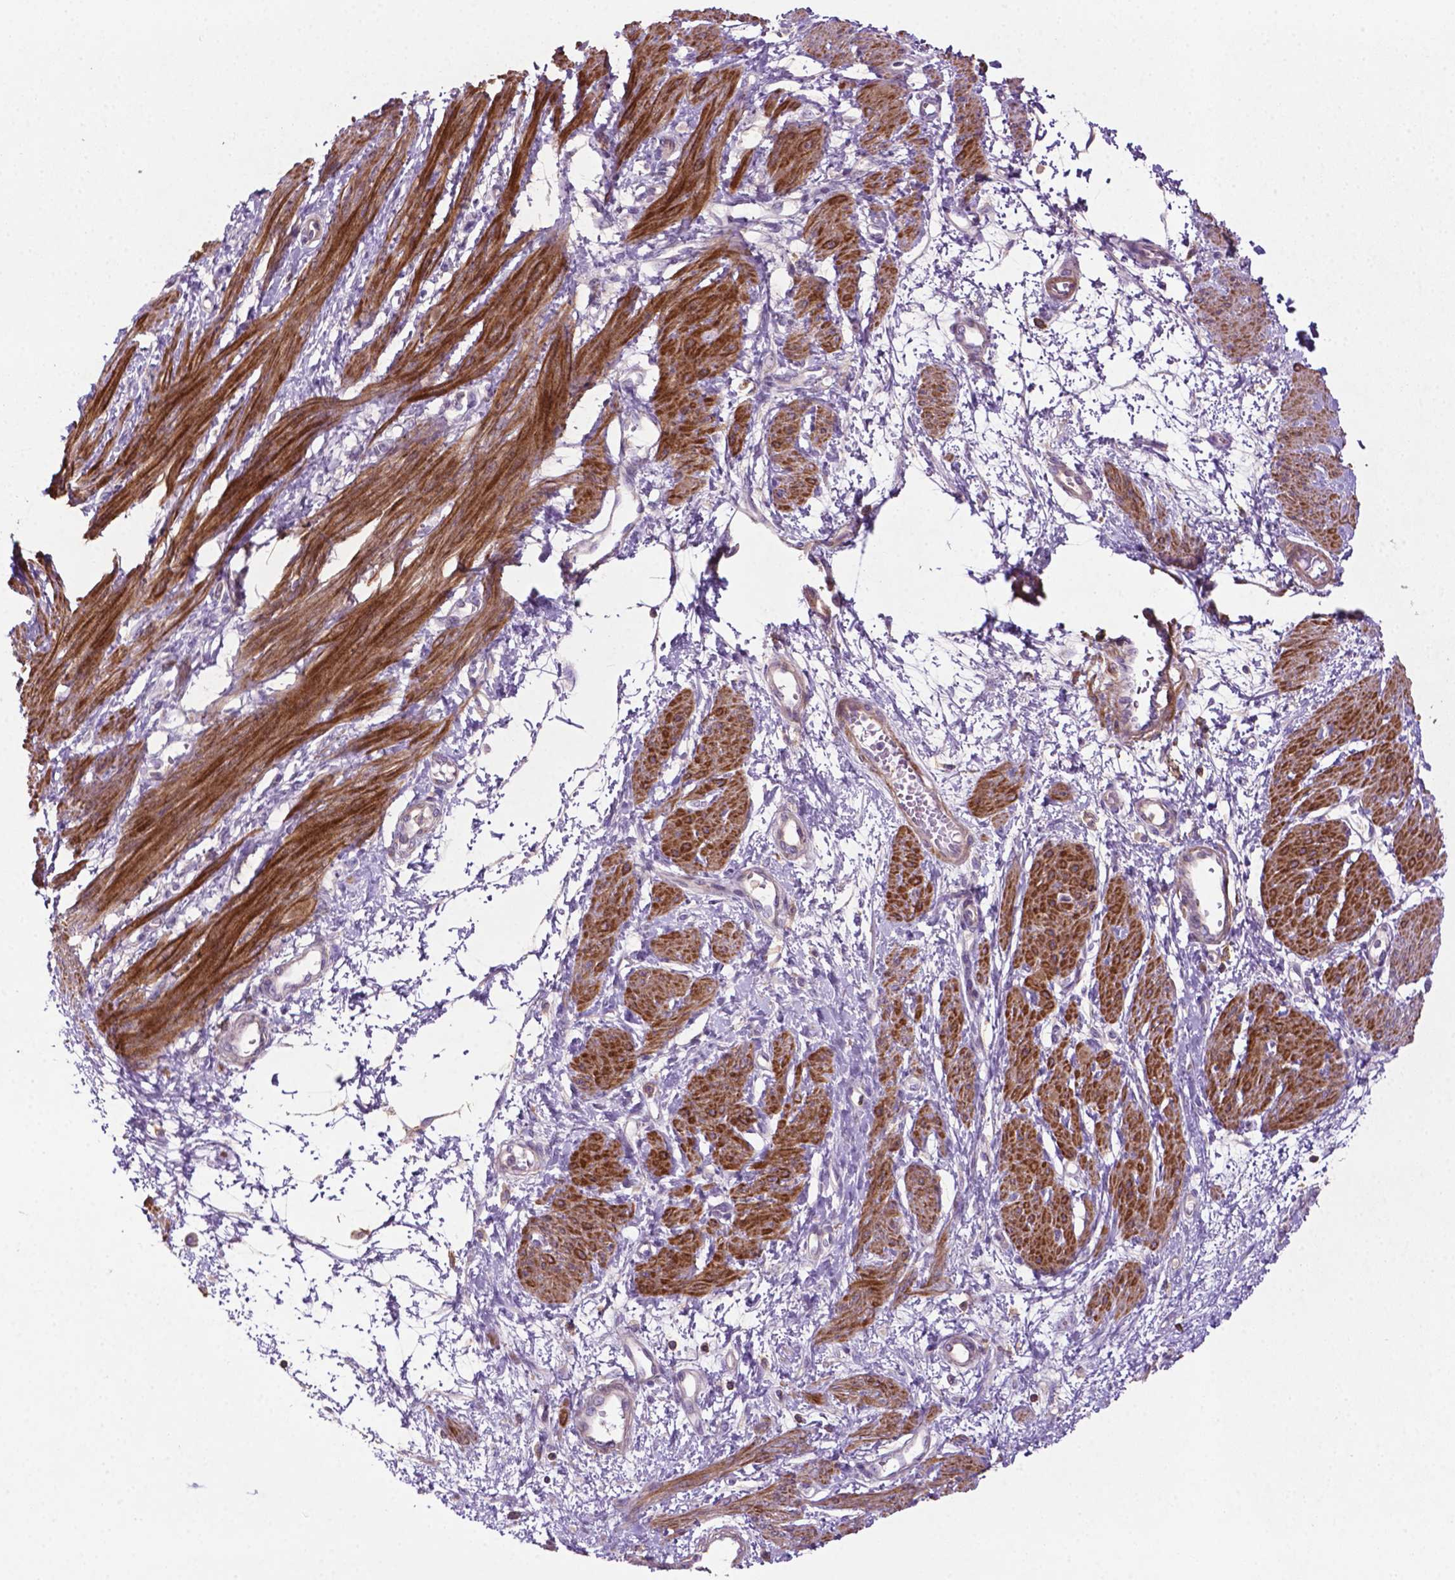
{"staining": {"intensity": "strong", "quantity": ">75%", "location": "cytoplasmic/membranous"}, "tissue": "smooth muscle", "cell_type": "Smooth muscle cells", "image_type": "normal", "snomed": [{"axis": "morphology", "description": "Normal tissue, NOS"}, {"axis": "topography", "description": "Smooth muscle"}, {"axis": "topography", "description": "Uterus"}], "caption": "Protein staining of normal smooth muscle exhibits strong cytoplasmic/membranous expression in about >75% of smooth muscle cells. (Stains: DAB (3,3'-diaminobenzidine) in brown, nuclei in blue, Microscopy: brightfield microscopy at high magnification).", "gene": "BMP4", "patient": {"sex": "female", "age": 39}}